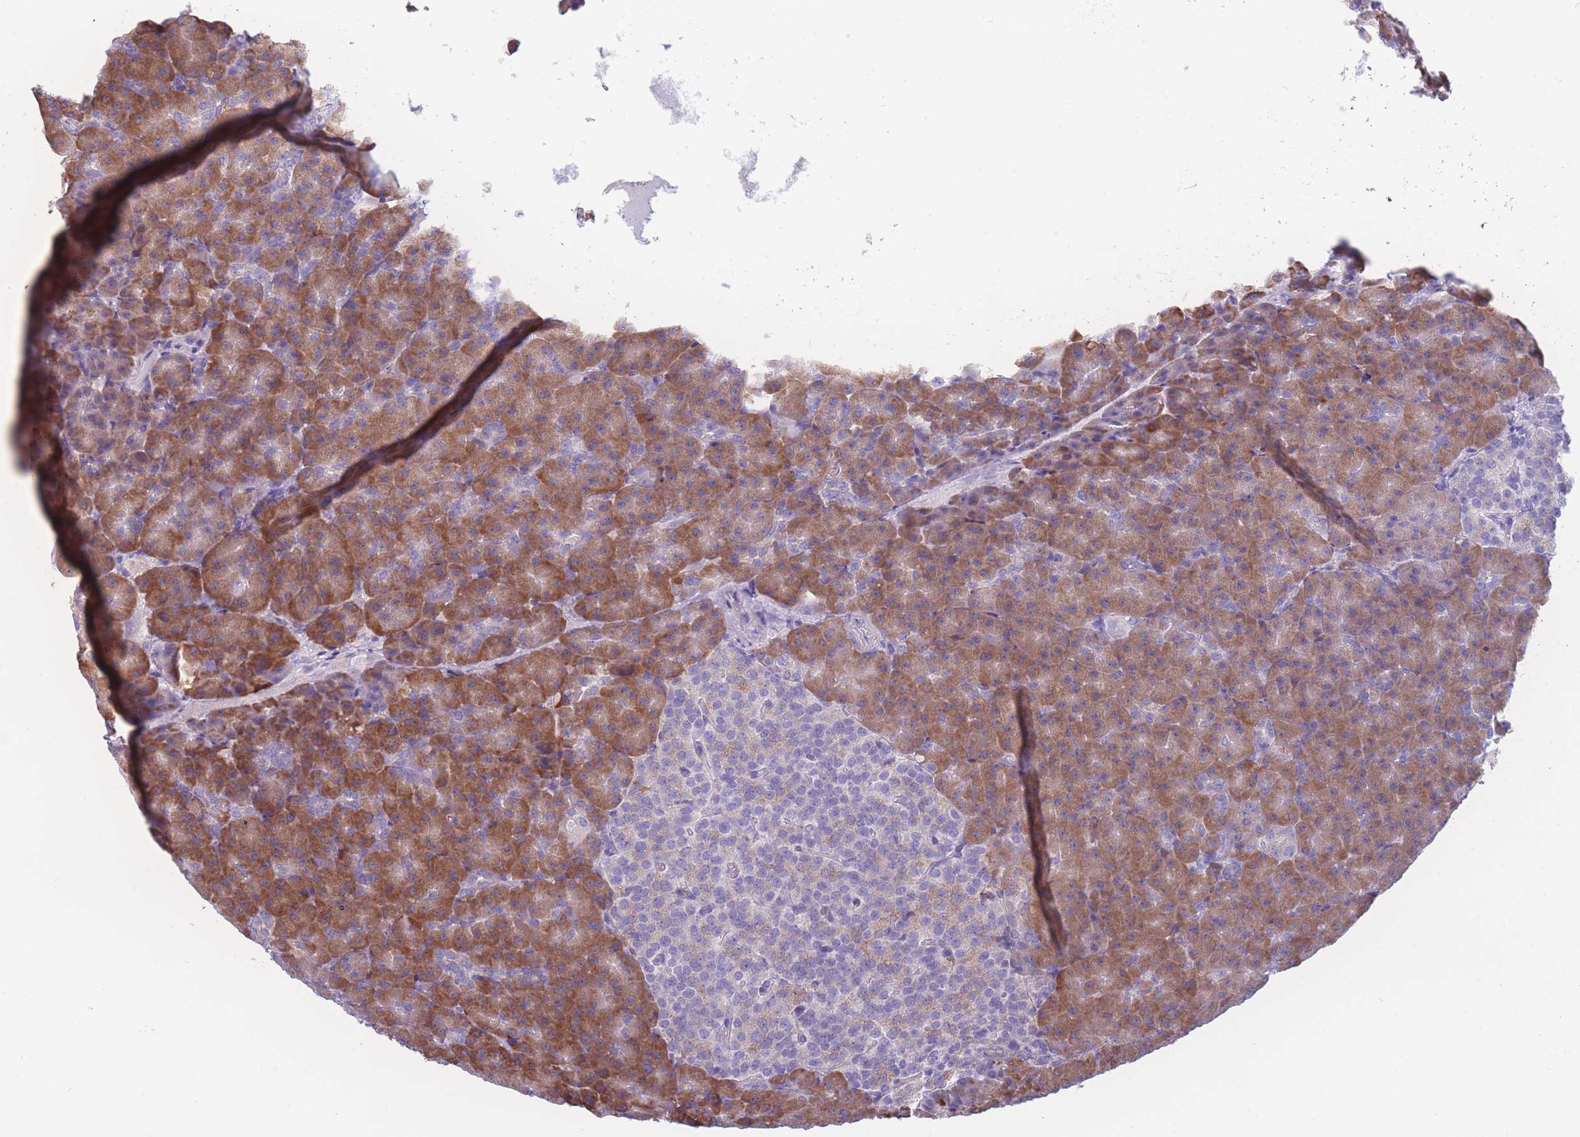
{"staining": {"intensity": "strong", "quantity": ">75%", "location": "cytoplasmic/membranous"}, "tissue": "pancreas", "cell_type": "Exocrine glandular cells", "image_type": "normal", "snomed": [{"axis": "morphology", "description": "Normal tissue, NOS"}, {"axis": "topography", "description": "Pancreas"}], "caption": "Immunohistochemistry of normal human pancreas demonstrates high levels of strong cytoplasmic/membranous staining in about >75% of exocrine glandular cells. The staining is performed using DAB (3,3'-diaminobenzidine) brown chromogen to label protein expression. The nuclei are counter-stained blue using hematoxylin.", "gene": "XKR8", "patient": {"sex": "female", "age": 74}}